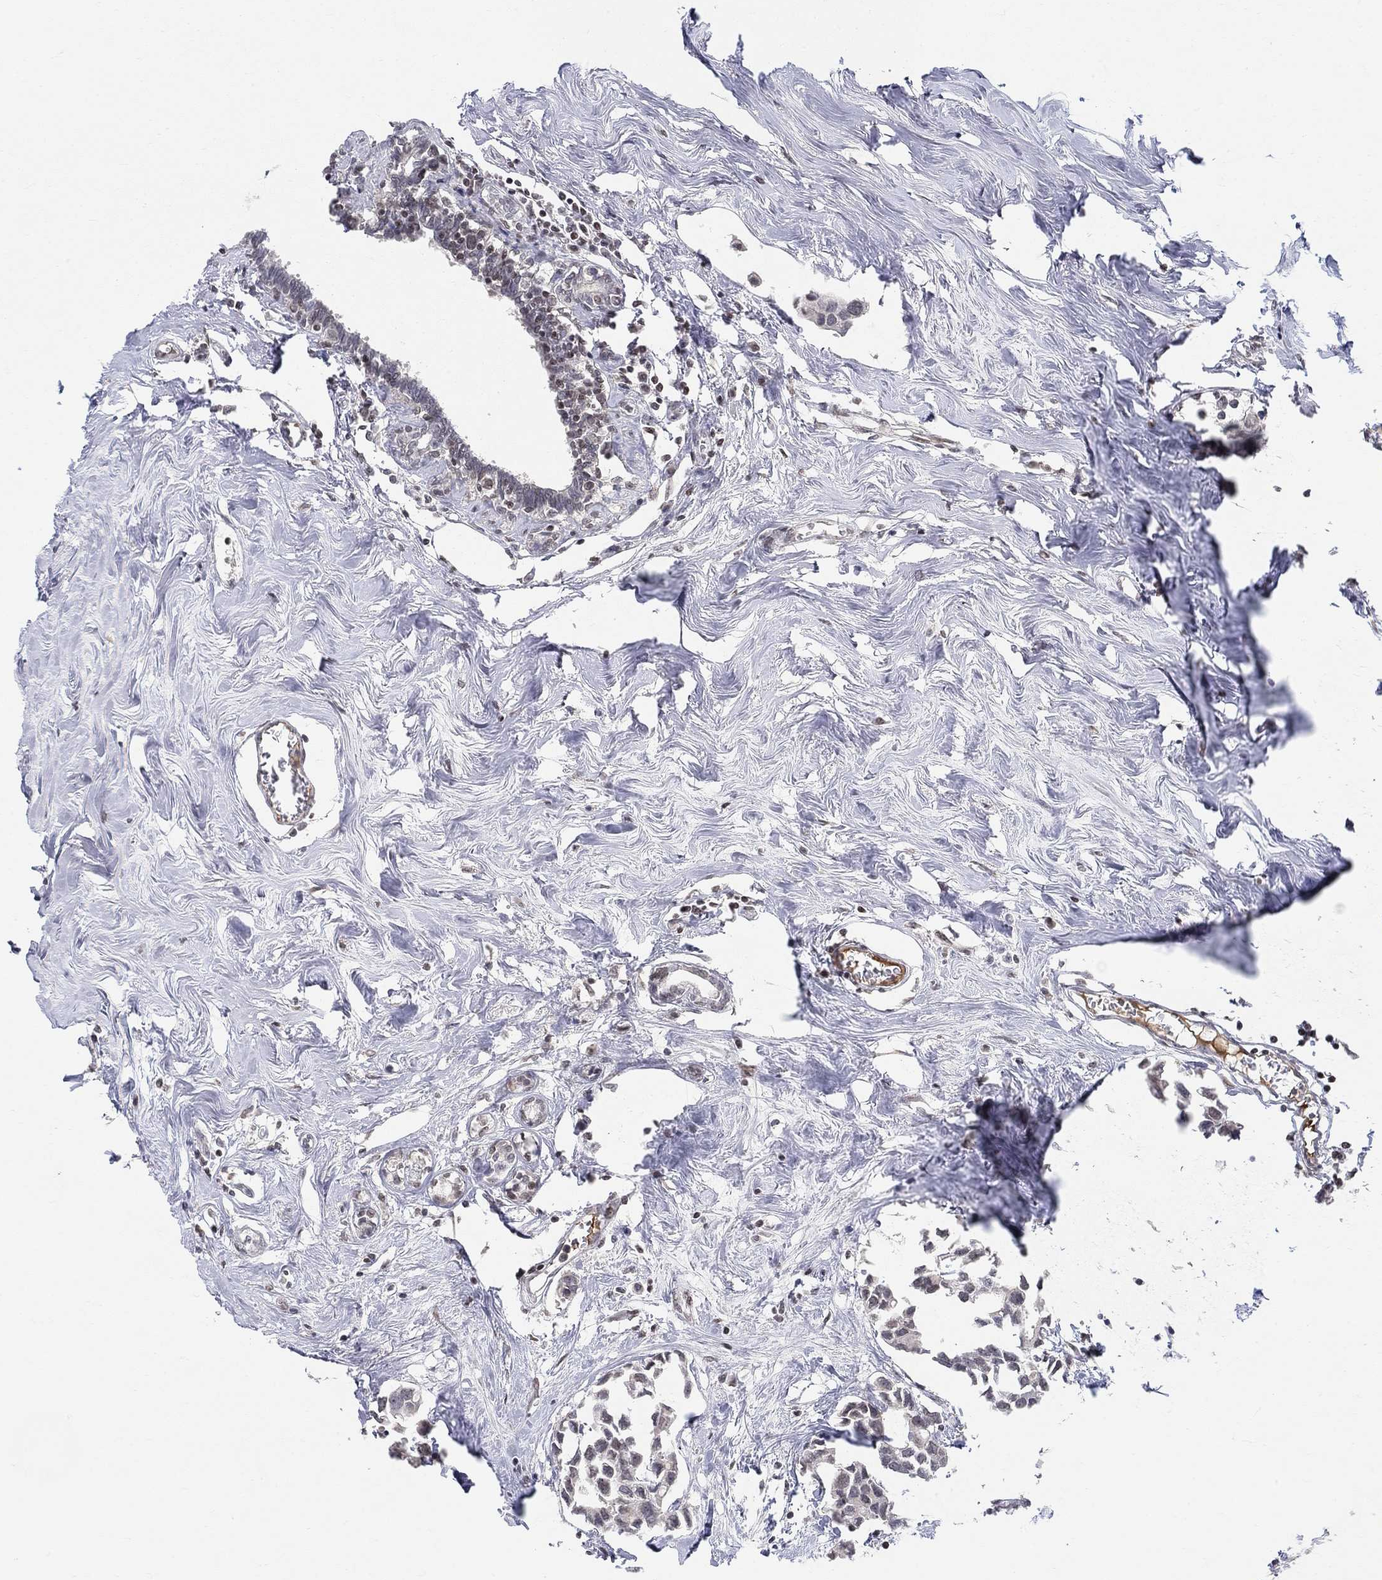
{"staining": {"intensity": "negative", "quantity": "none", "location": "none"}, "tissue": "breast cancer", "cell_type": "Tumor cells", "image_type": "cancer", "snomed": [{"axis": "morphology", "description": "Duct carcinoma"}, {"axis": "topography", "description": "Breast"}], "caption": "A high-resolution histopathology image shows immunohistochemistry staining of breast infiltrating ductal carcinoma, which shows no significant expression in tumor cells. (DAB (3,3'-diaminobenzidine) immunohistochemistry visualized using brightfield microscopy, high magnification).", "gene": "KLF12", "patient": {"sex": "female", "age": 85}}